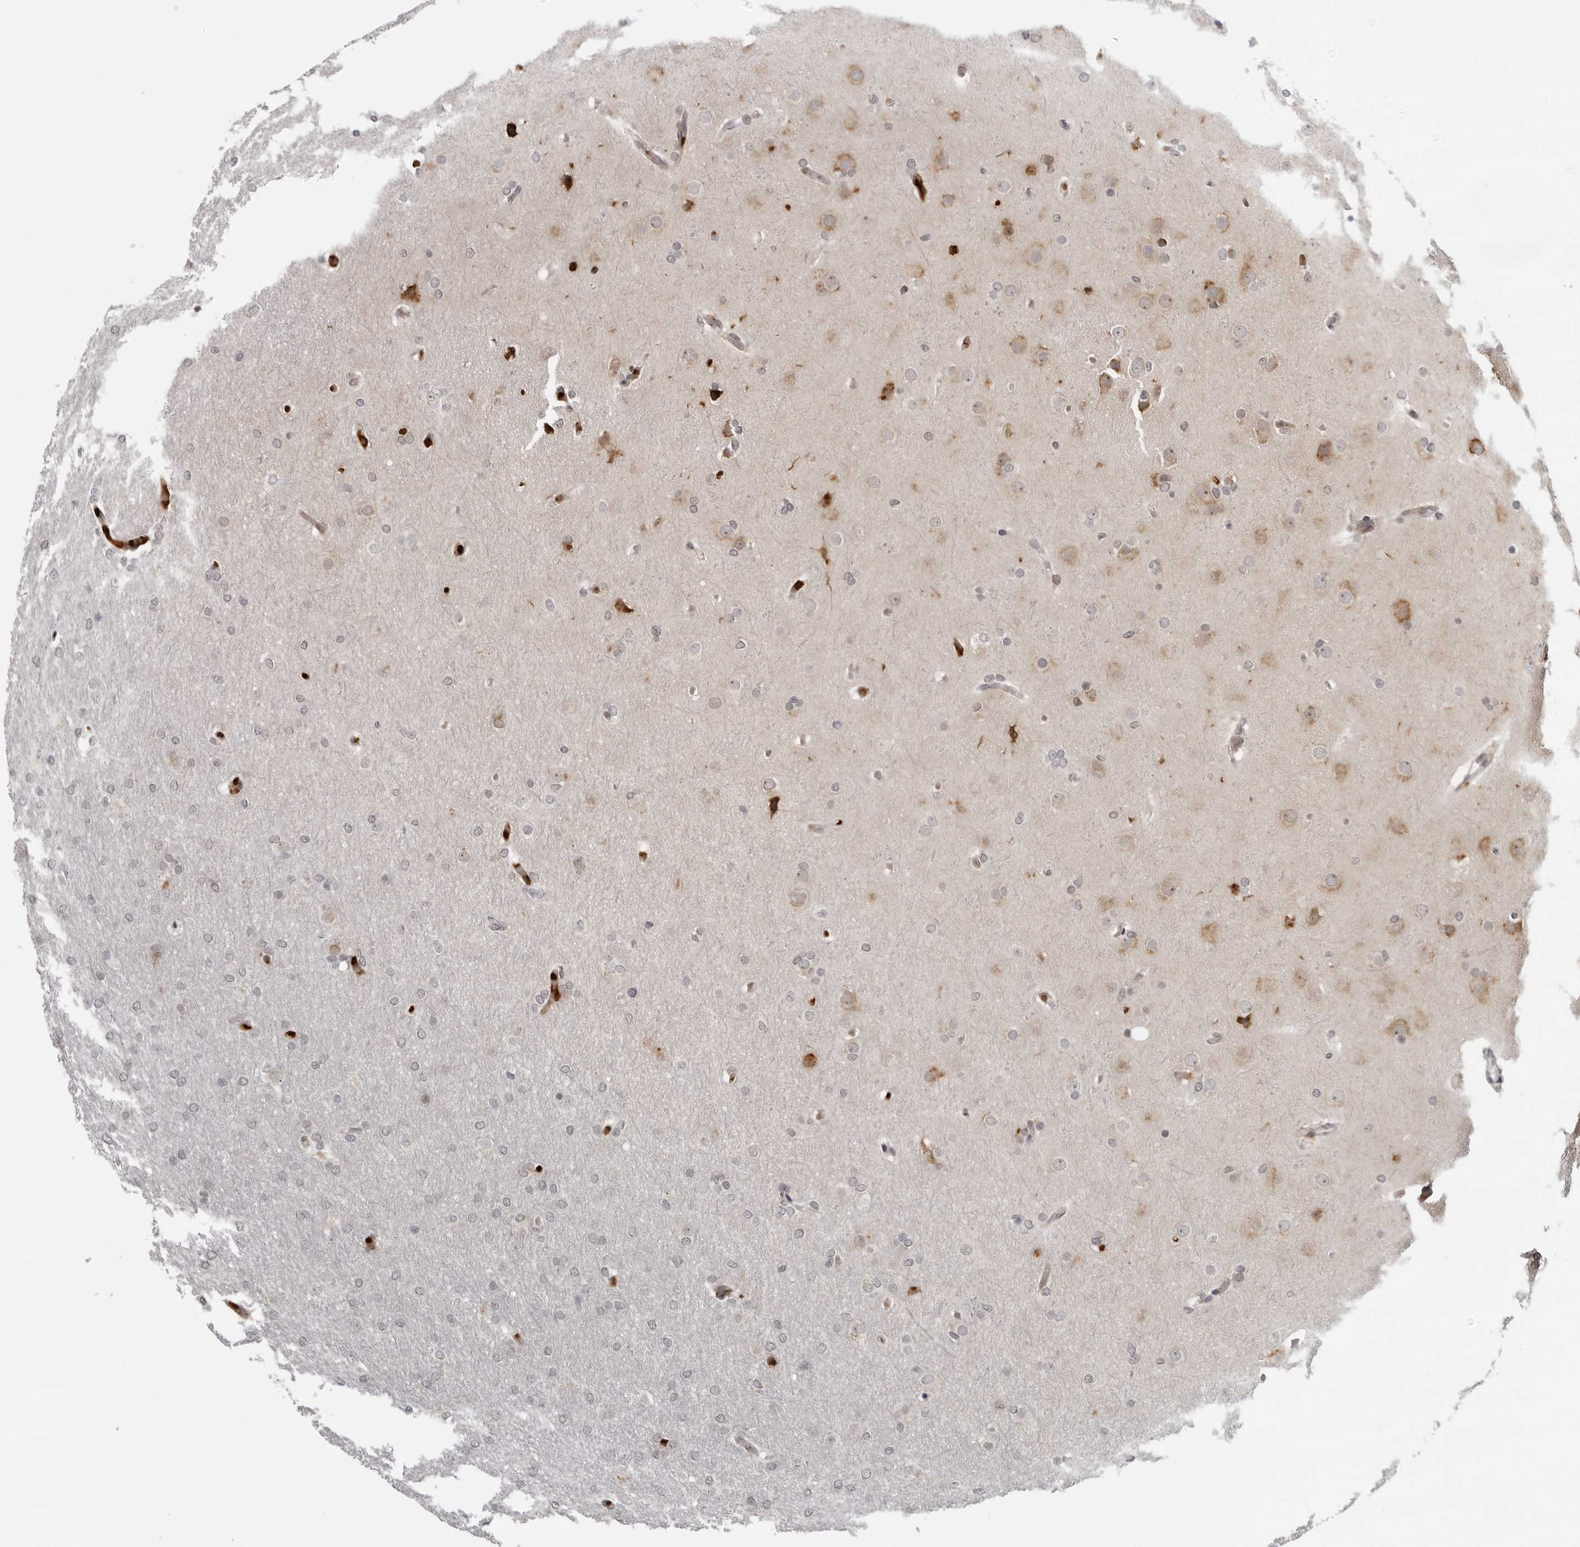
{"staining": {"intensity": "weak", "quantity": "<25%", "location": "cytoplasmic/membranous"}, "tissue": "glioma", "cell_type": "Tumor cells", "image_type": "cancer", "snomed": [{"axis": "morphology", "description": "Glioma, malignant, High grade"}, {"axis": "topography", "description": "Cerebral cortex"}], "caption": "Immunohistochemical staining of human malignant glioma (high-grade) displays no significant staining in tumor cells.", "gene": "THOP1", "patient": {"sex": "female", "age": 36}}